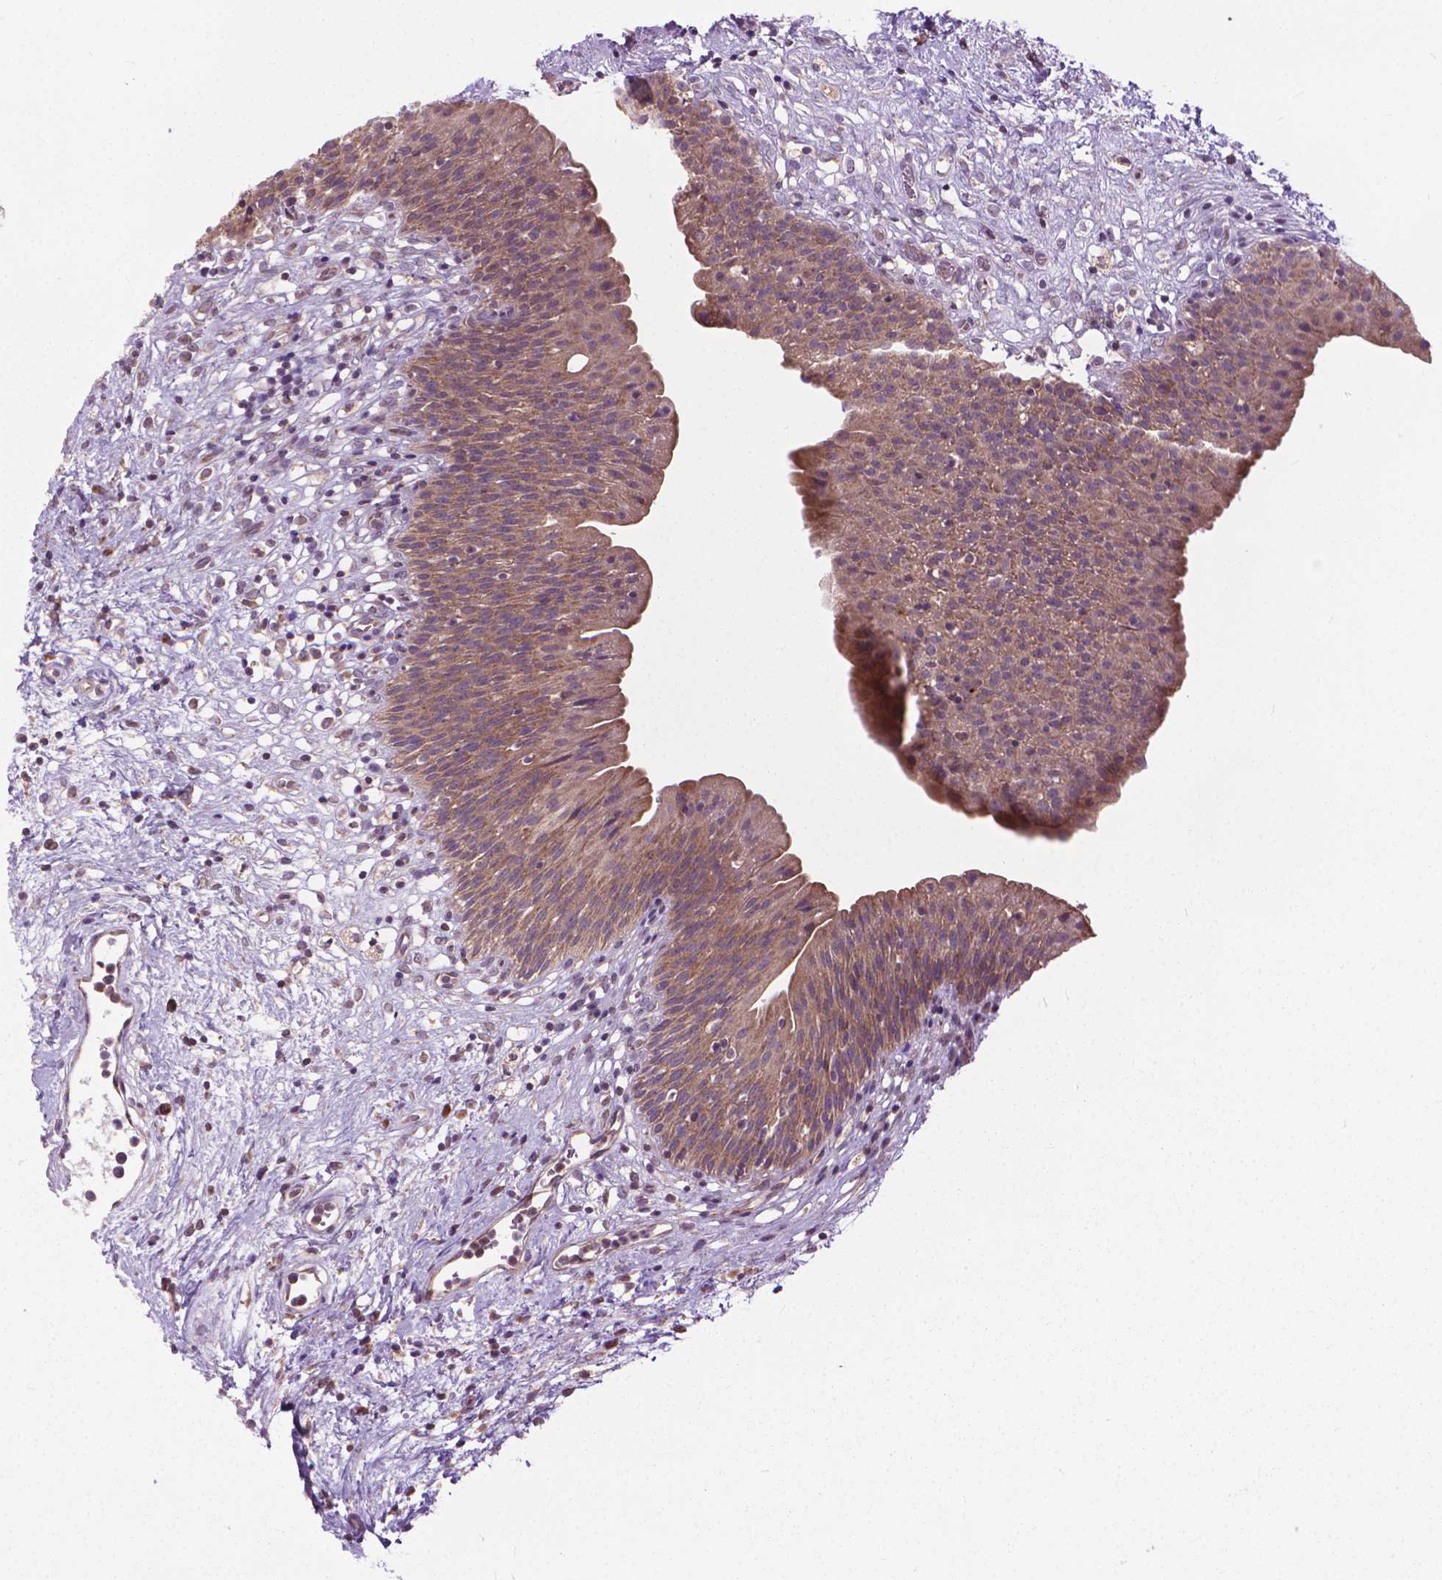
{"staining": {"intensity": "moderate", "quantity": ">75%", "location": "cytoplasmic/membranous"}, "tissue": "urinary bladder", "cell_type": "Urothelial cells", "image_type": "normal", "snomed": [{"axis": "morphology", "description": "Normal tissue, NOS"}, {"axis": "topography", "description": "Urinary bladder"}], "caption": "High-magnification brightfield microscopy of unremarkable urinary bladder stained with DAB (3,3'-diaminobenzidine) (brown) and counterstained with hematoxylin (blue). urothelial cells exhibit moderate cytoplasmic/membranous expression is present in approximately>75% of cells.", "gene": "NUDT1", "patient": {"sex": "male", "age": 76}}